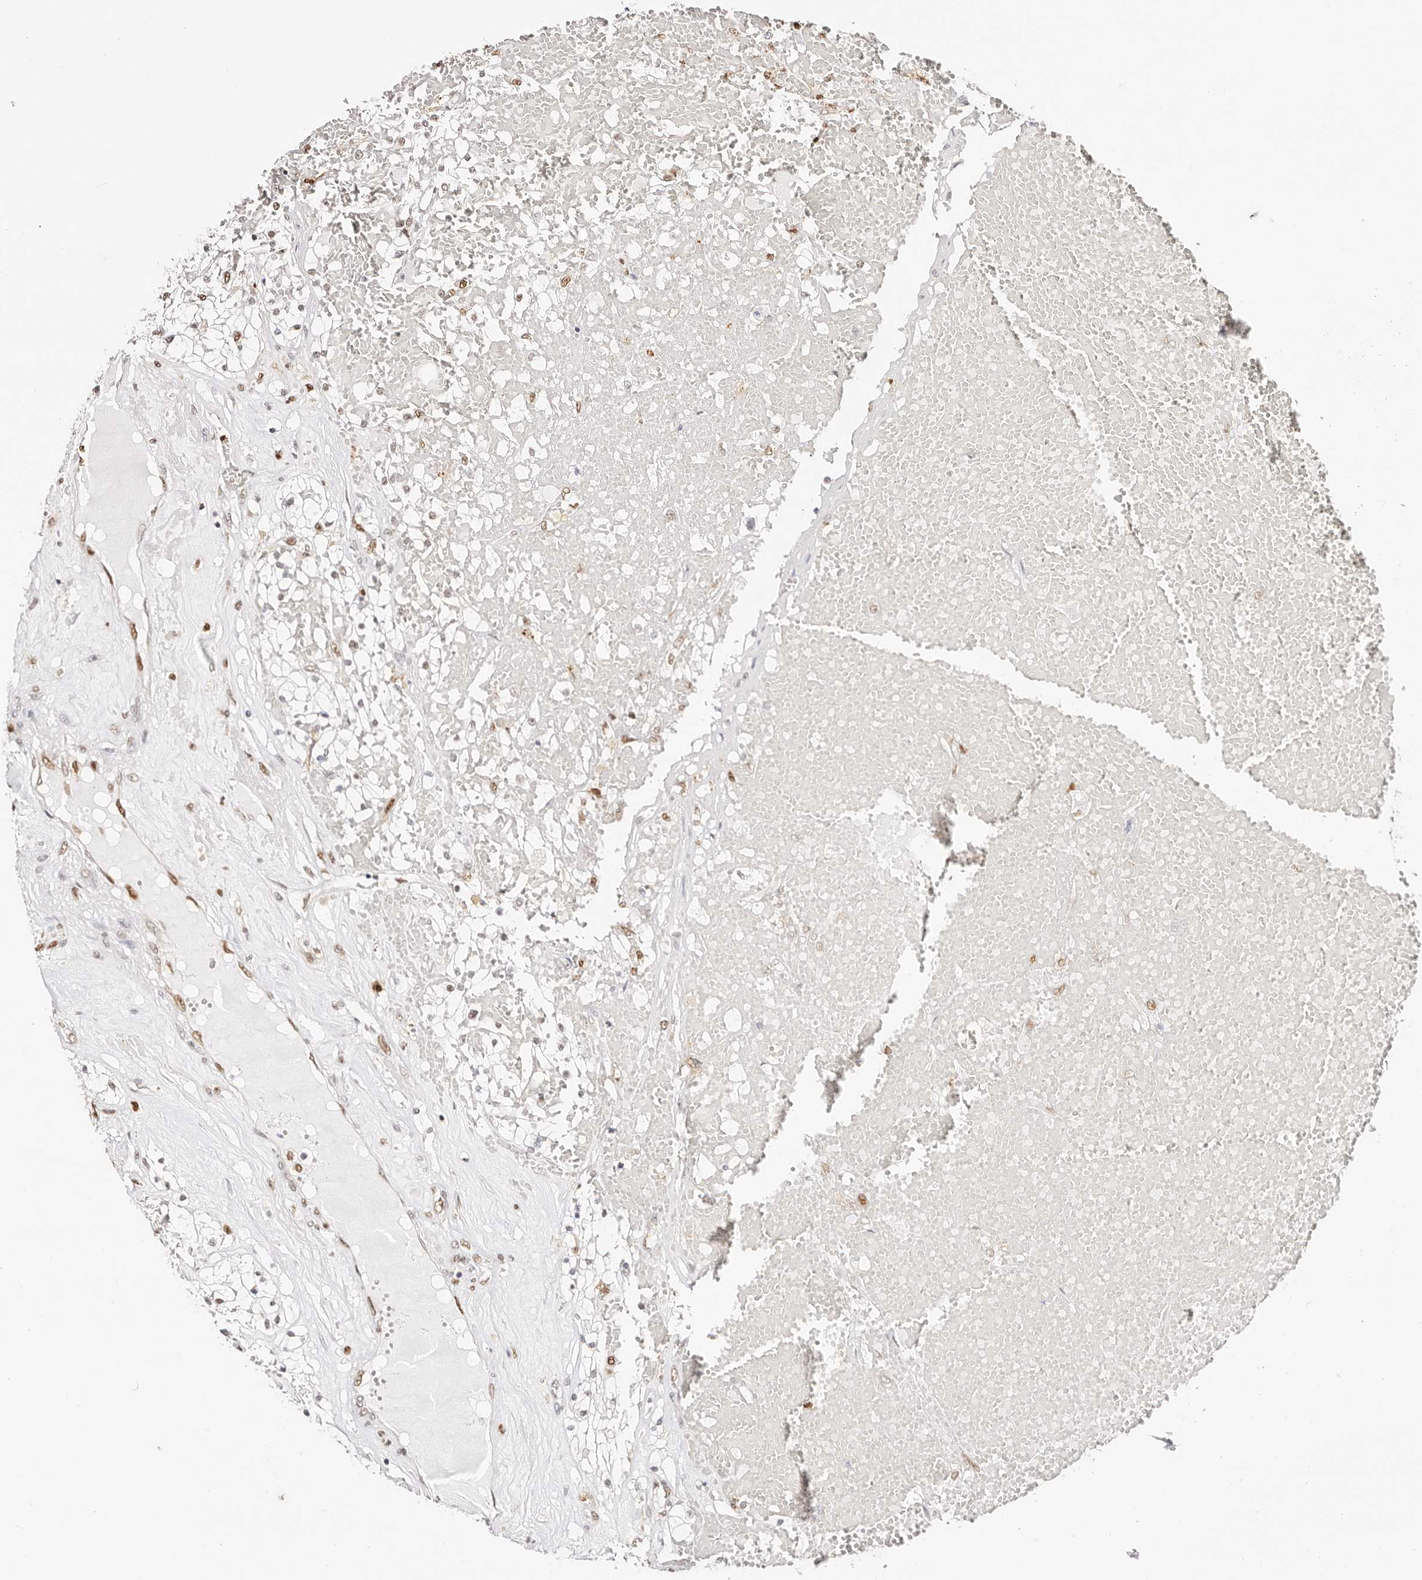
{"staining": {"intensity": "moderate", "quantity": "<25%", "location": "nuclear"}, "tissue": "renal cancer", "cell_type": "Tumor cells", "image_type": "cancer", "snomed": [{"axis": "morphology", "description": "Normal tissue, NOS"}, {"axis": "morphology", "description": "Adenocarcinoma, NOS"}, {"axis": "topography", "description": "Kidney"}], "caption": "The image demonstrates immunohistochemical staining of renal cancer (adenocarcinoma). There is moderate nuclear staining is seen in about <25% of tumor cells.", "gene": "TKT", "patient": {"sex": "male", "age": 68}}